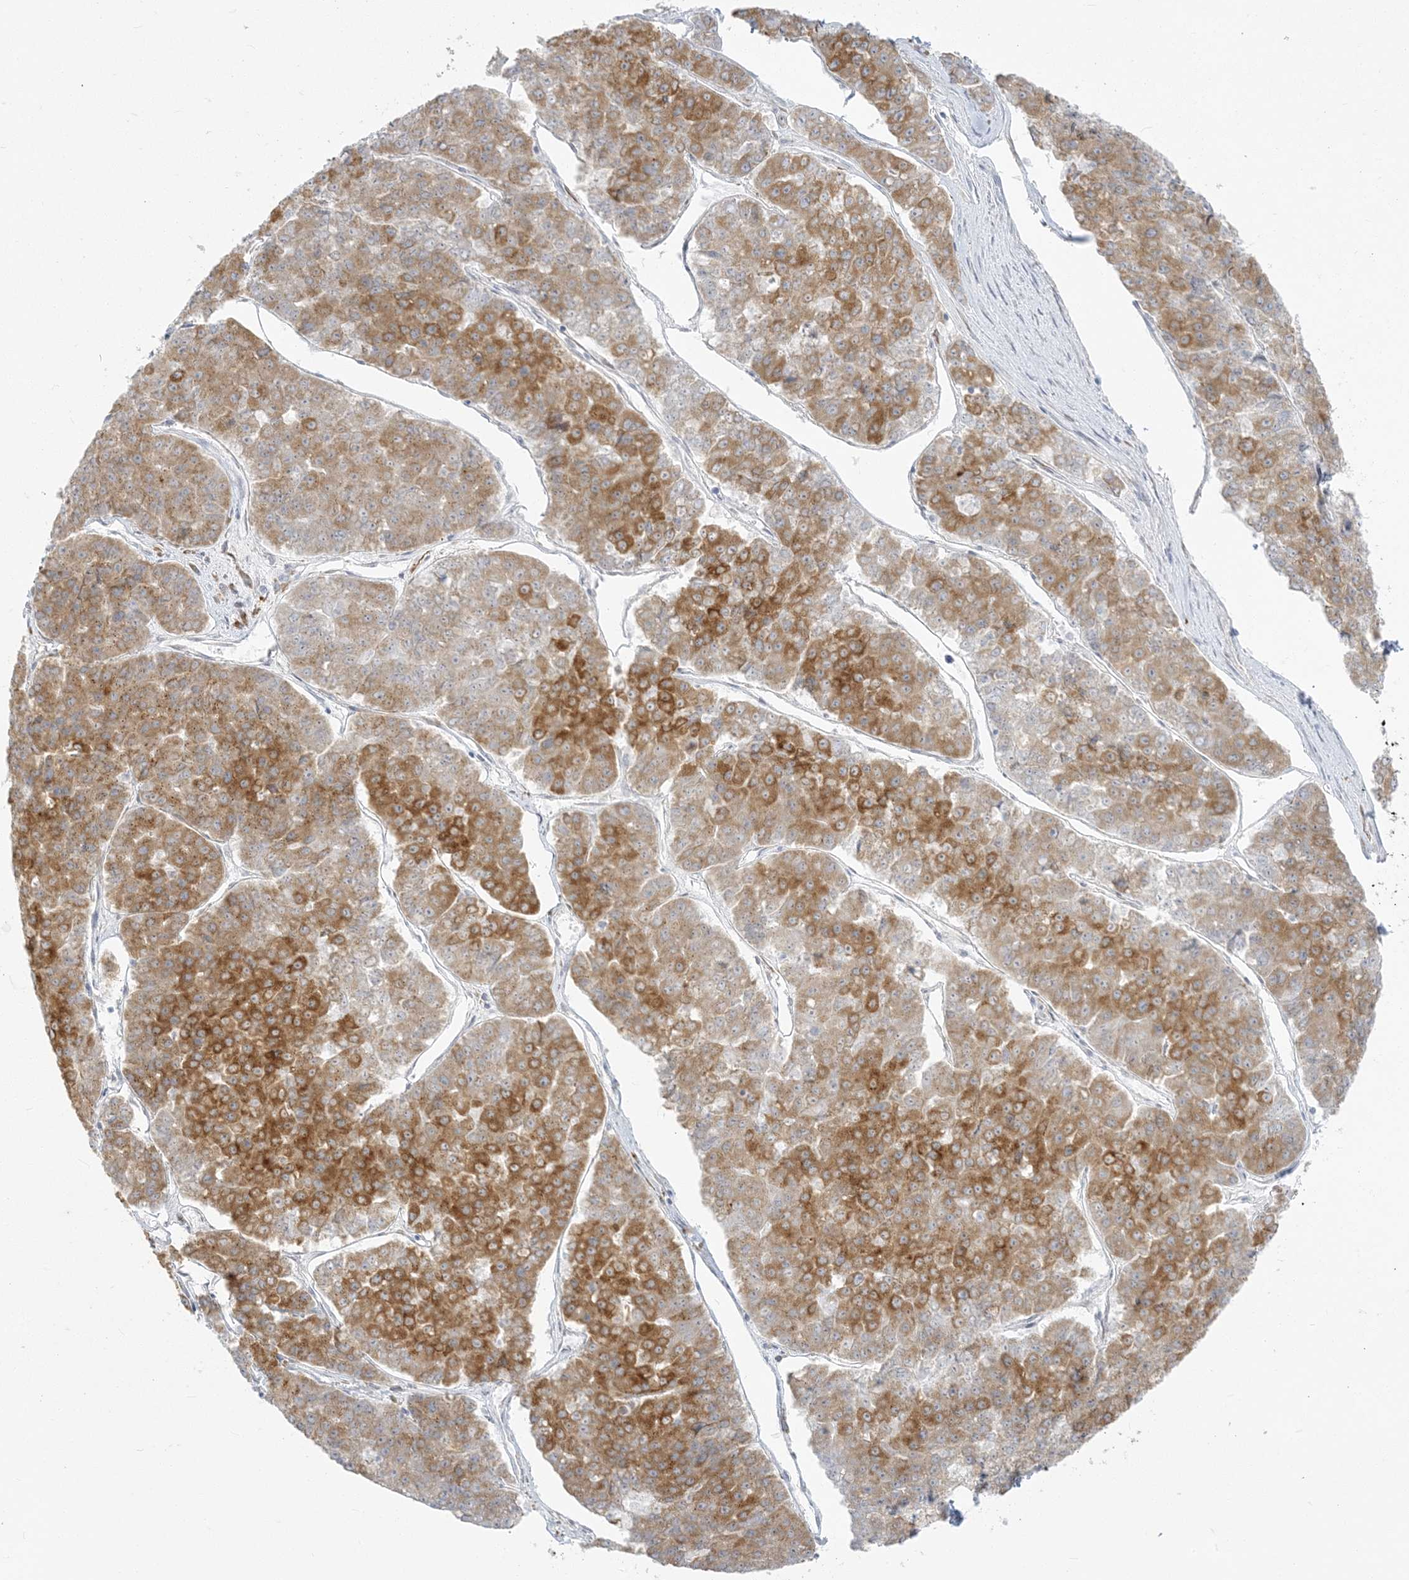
{"staining": {"intensity": "moderate", "quantity": ">75%", "location": "cytoplasmic/membranous"}, "tissue": "pancreatic cancer", "cell_type": "Tumor cells", "image_type": "cancer", "snomed": [{"axis": "morphology", "description": "Adenocarcinoma, NOS"}, {"axis": "topography", "description": "Pancreas"}], "caption": "Tumor cells display medium levels of moderate cytoplasmic/membranous staining in approximately >75% of cells in pancreatic cancer (adenocarcinoma).", "gene": "ZC3H6", "patient": {"sex": "male", "age": 50}}